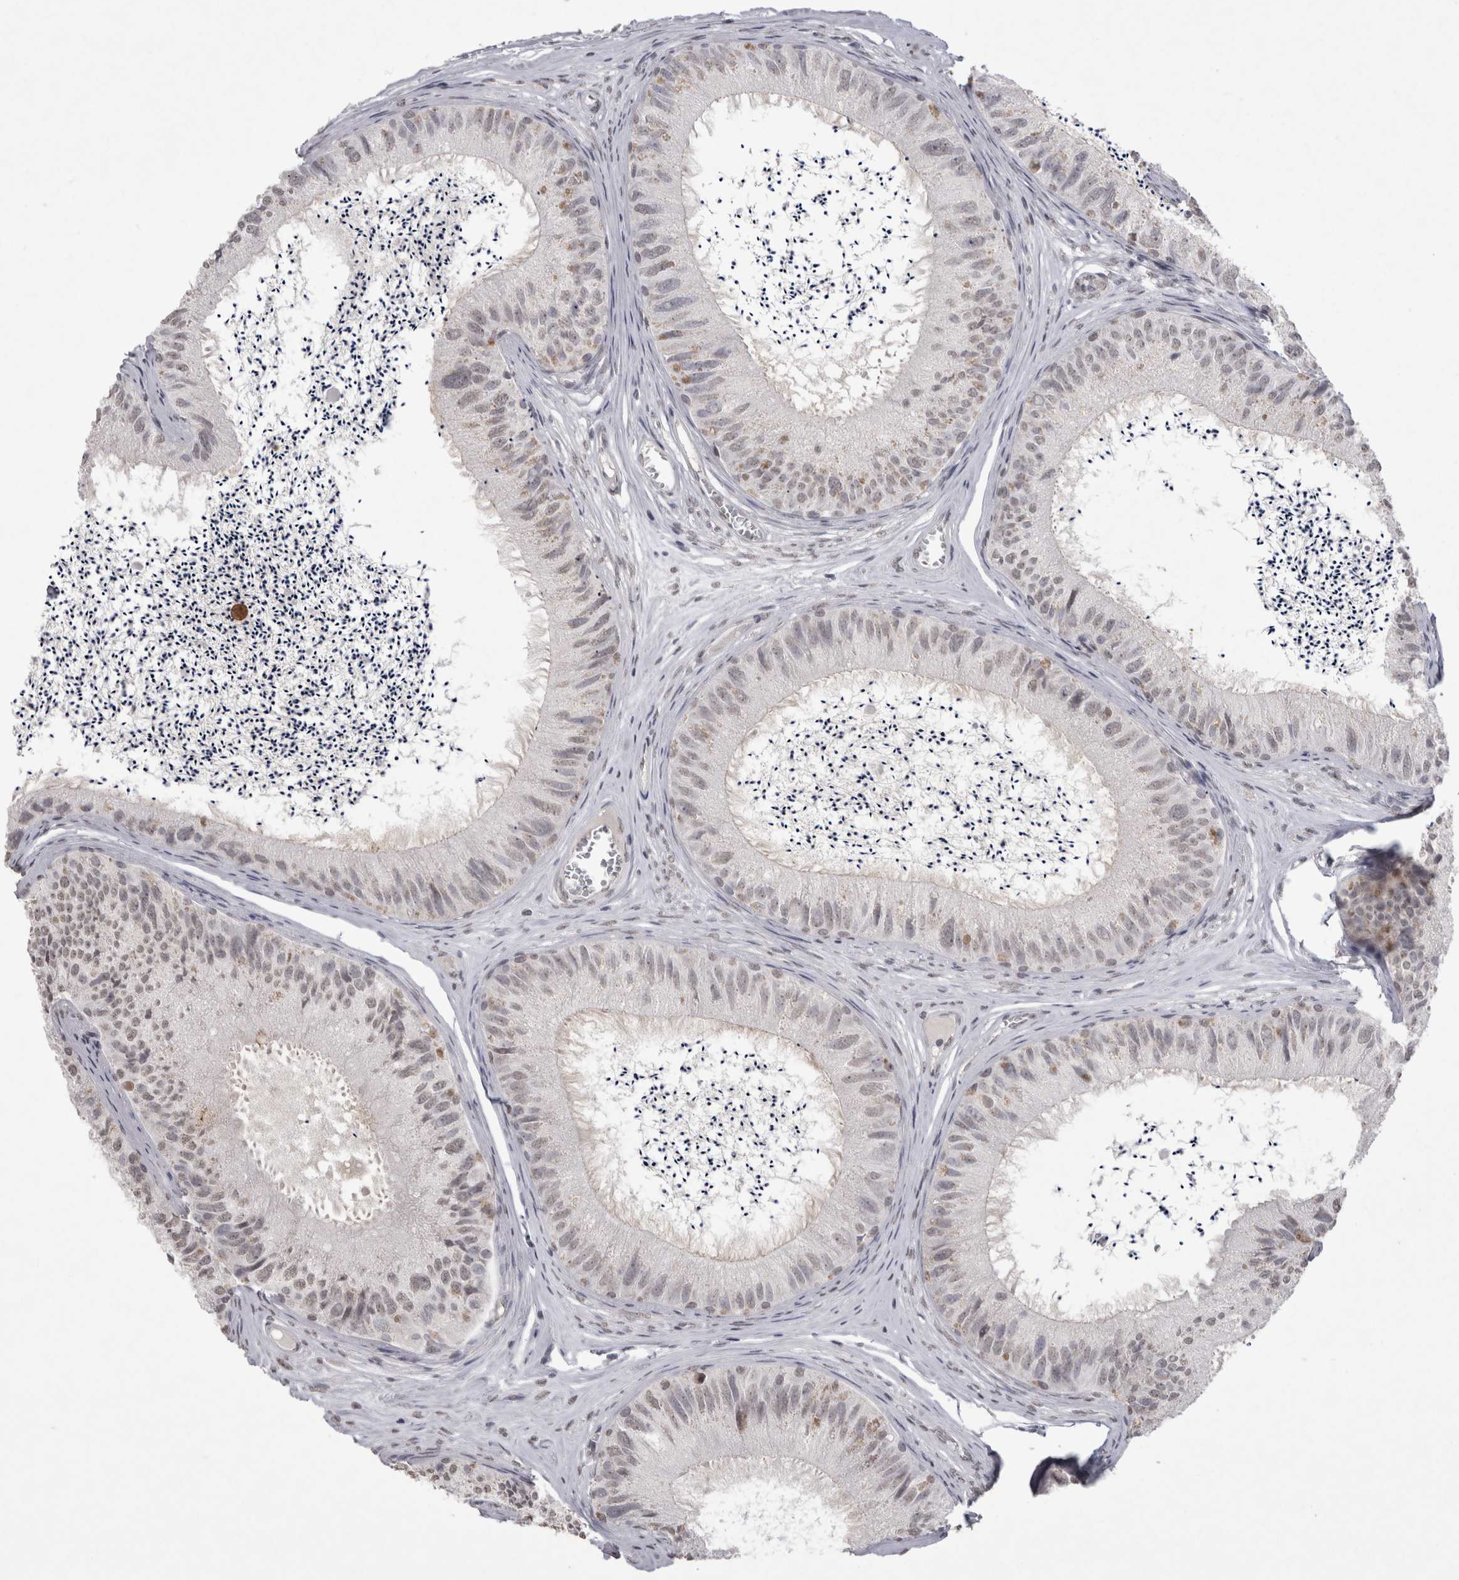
{"staining": {"intensity": "weak", "quantity": "25%-75%", "location": "cytoplasmic/membranous,nuclear"}, "tissue": "epididymis", "cell_type": "Glandular cells", "image_type": "normal", "snomed": [{"axis": "morphology", "description": "Normal tissue, NOS"}, {"axis": "topography", "description": "Epididymis"}], "caption": "A low amount of weak cytoplasmic/membranous,nuclear staining is identified in about 25%-75% of glandular cells in normal epididymis.", "gene": "DDX4", "patient": {"sex": "male", "age": 79}}